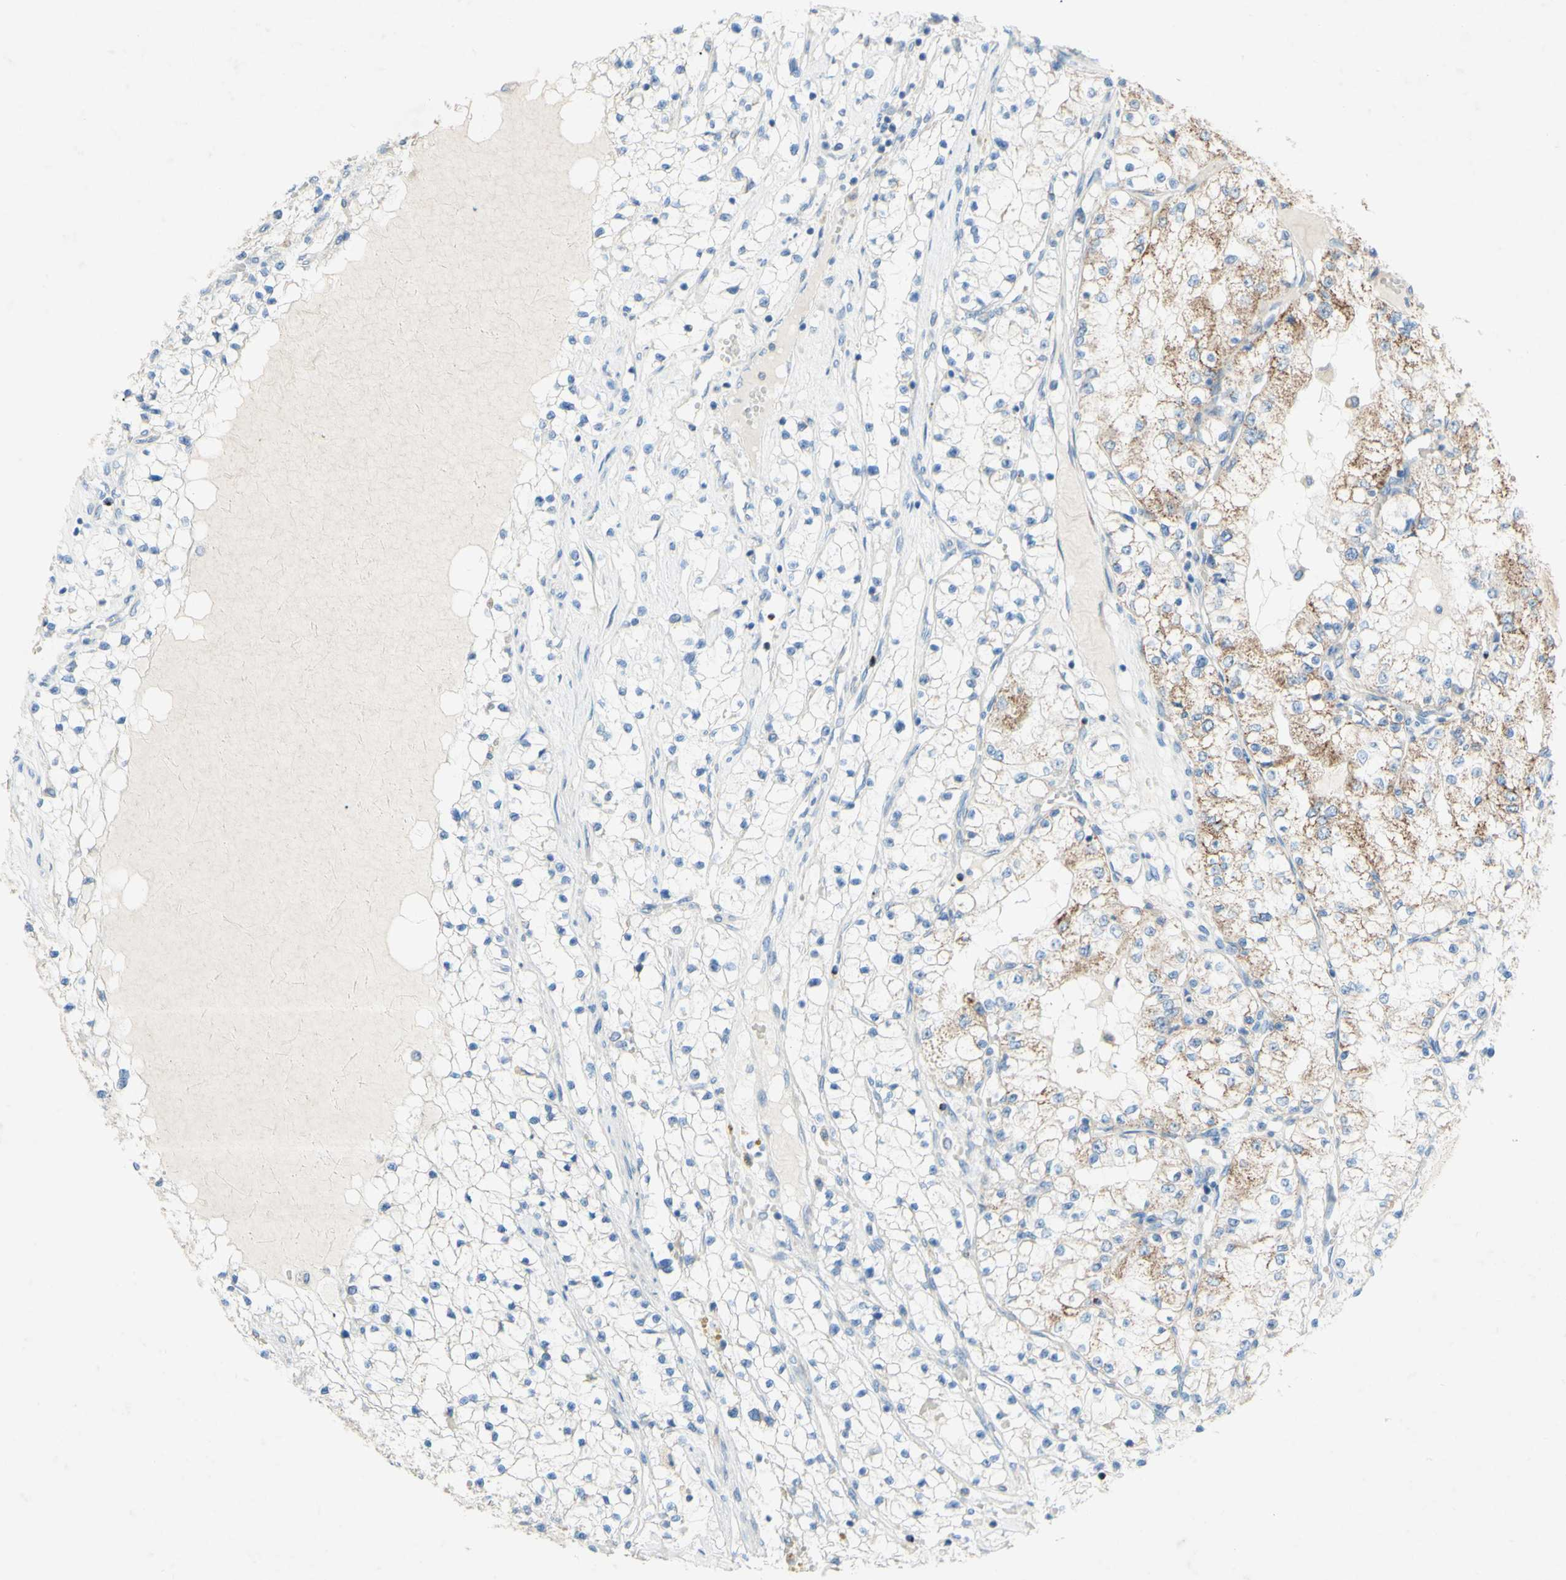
{"staining": {"intensity": "moderate", "quantity": "<25%", "location": "cytoplasmic/membranous"}, "tissue": "renal cancer", "cell_type": "Tumor cells", "image_type": "cancer", "snomed": [{"axis": "morphology", "description": "Adenocarcinoma, NOS"}, {"axis": "topography", "description": "Kidney"}], "caption": "A high-resolution histopathology image shows IHC staining of renal adenocarcinoma, which reveals moderate cytoplasmic/membranous expression in about <25% of tumor cells. (DAB (3,3'-diaminobenzidine) IHC with brightfield microscopy, high magnification).", "gene": "ACADL", "patient": {"sex": "male", "age": 68}}